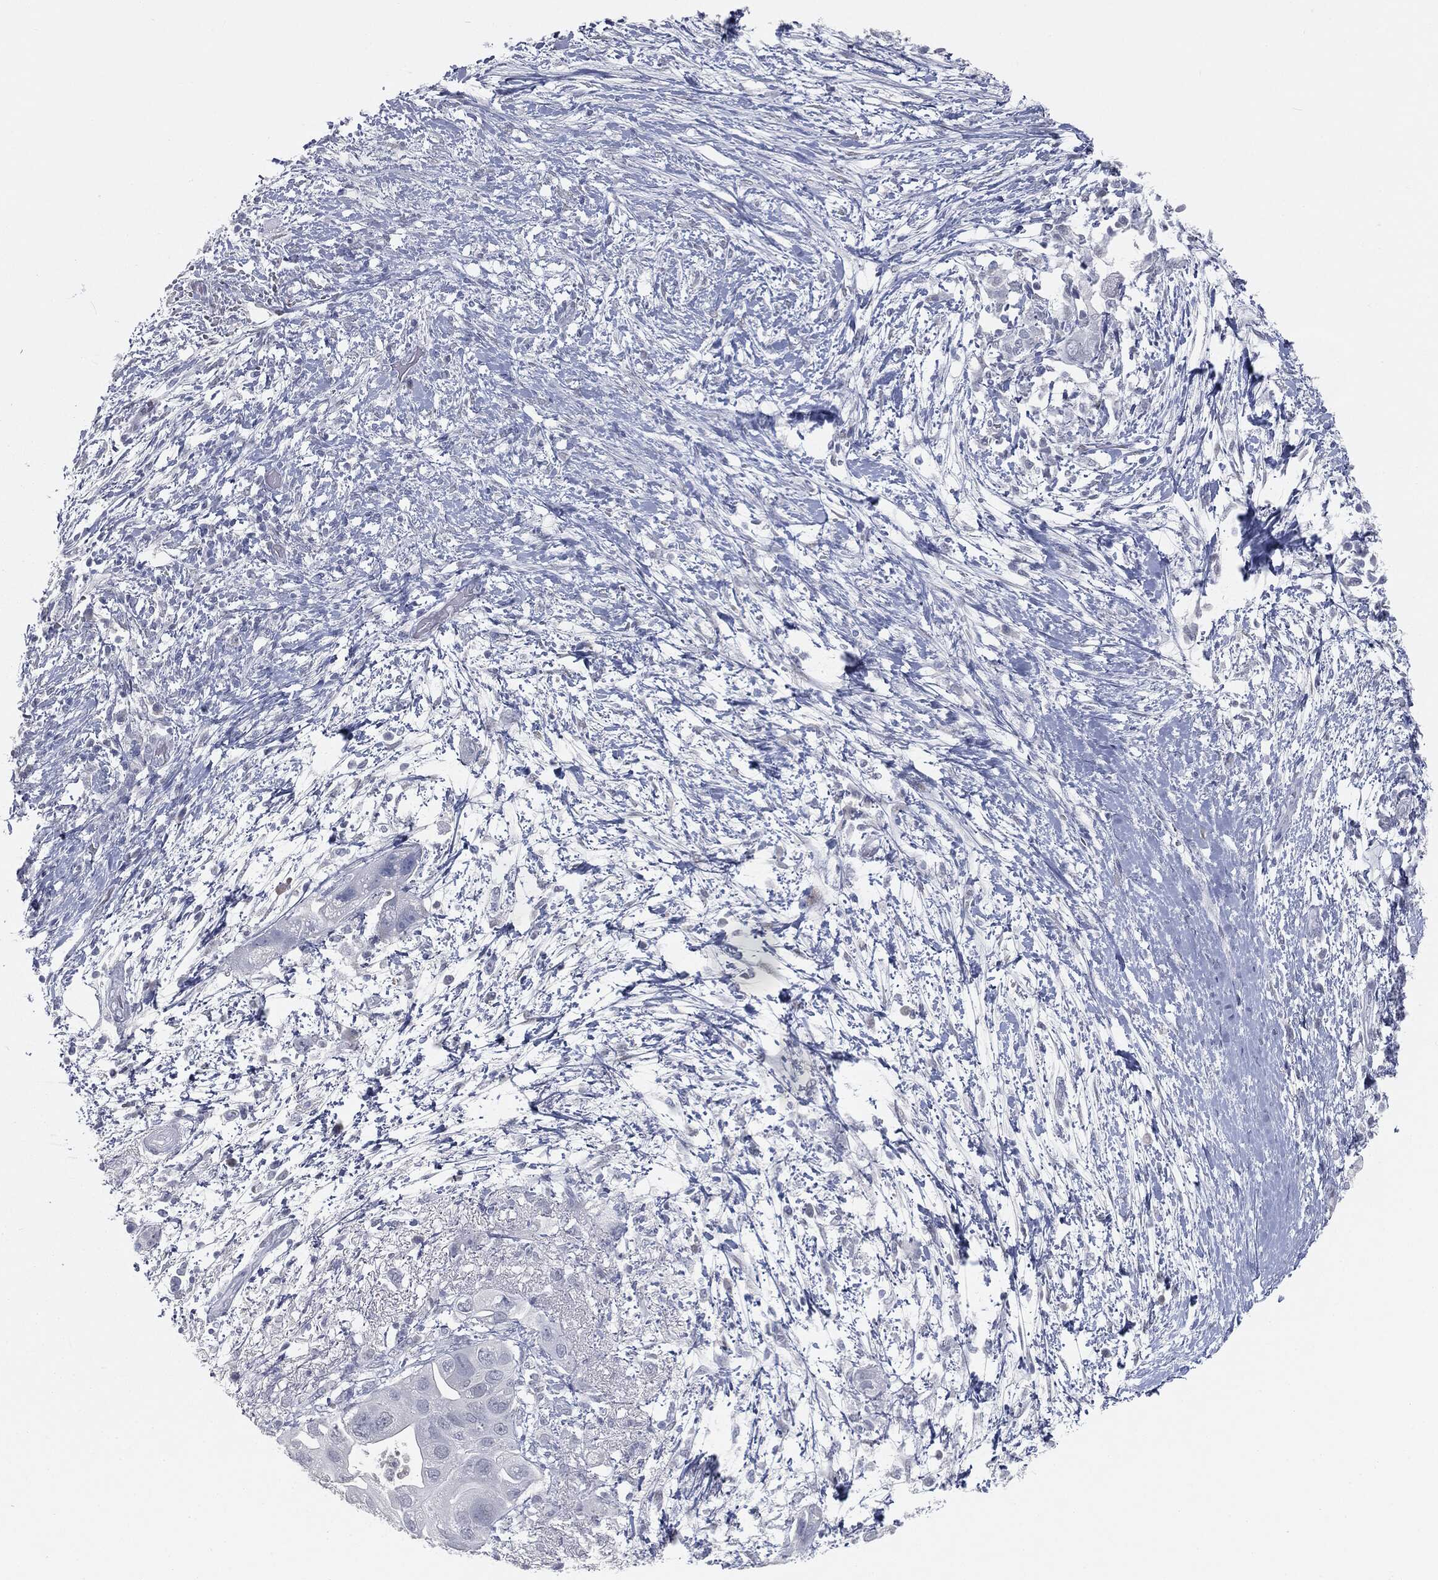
{"staining": {"intensity": "negative", "quantity": "none", "location": "none"}, "tissue": "pancreatic cancer", "cell_type": "Tumor cells", "image_type": "cancer", "snomed": [{"axis": "morphology", "description": "Adenocarcinoma, NOS"}, {"axis": "topography", "description": "Pancreas"}], "caption": "High magnification brightfield microscopy of pancreatic cancer (adenocarcinoma) stained with DAB (3,3'-diaminobenzidine) (brown) and counterstained with hematoxylin (blue): tumor cells show no significant expression.", "gene": "PRAME", "patient": {"sex": "female", "age": 72}}